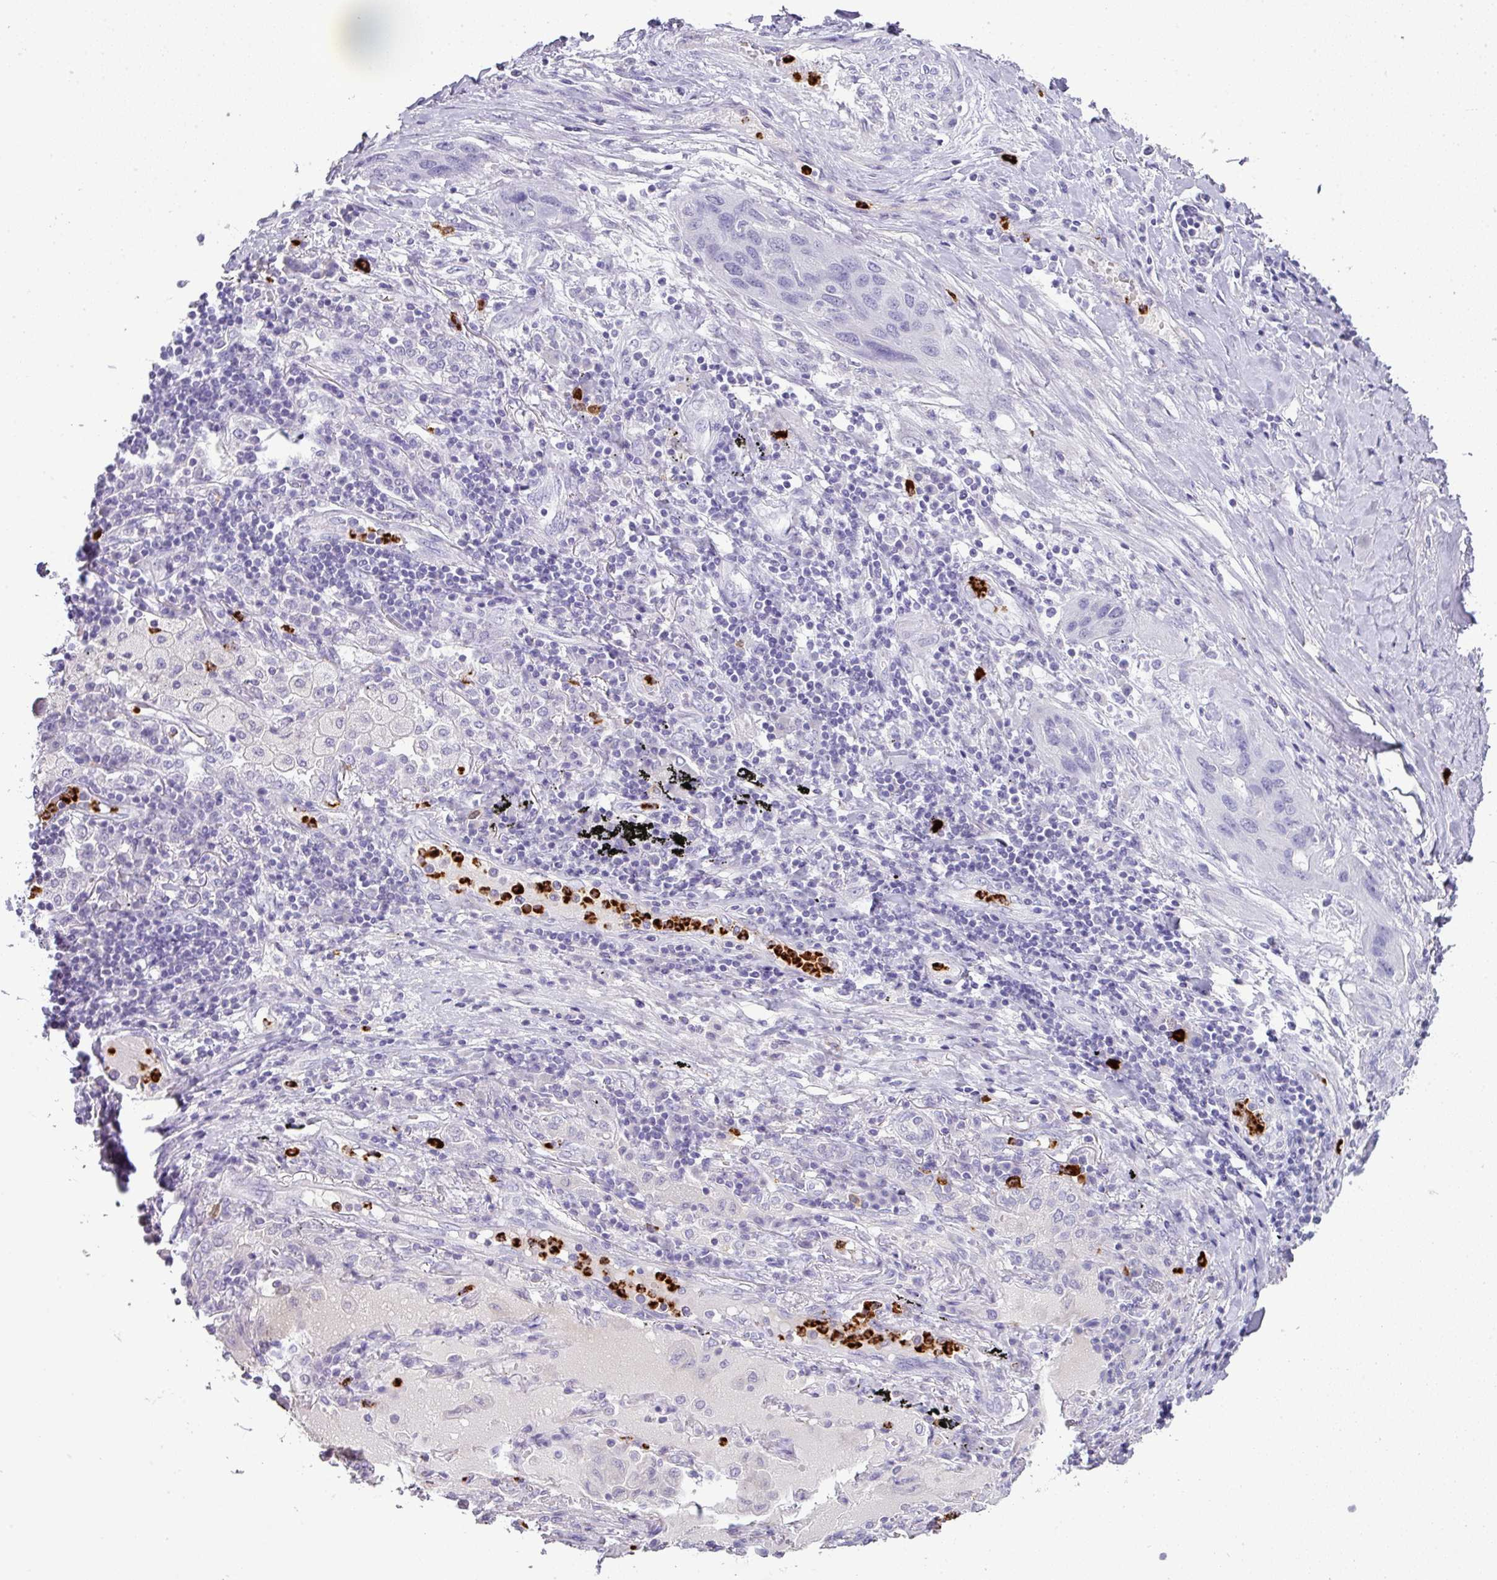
{"staining": {"intensity": "negative", "quantity": "none", "location": "none"}, "tissue": "lung cancer", "cell_type": "Tumor cells", "image_type": "cancer", "snomed": [{"axis": "morphology", "description": "Squamous cell carcinoma, NOS"}, {"axis": "topography", "description": "Lung"}], "caption": "This is an immunohistochemistry micrograph of human lung cancer (squamous cell carcinoma). There is no staining in tumor cells.", "gene": "CTSG", "patient": {"sex": "female", "age": 70}}